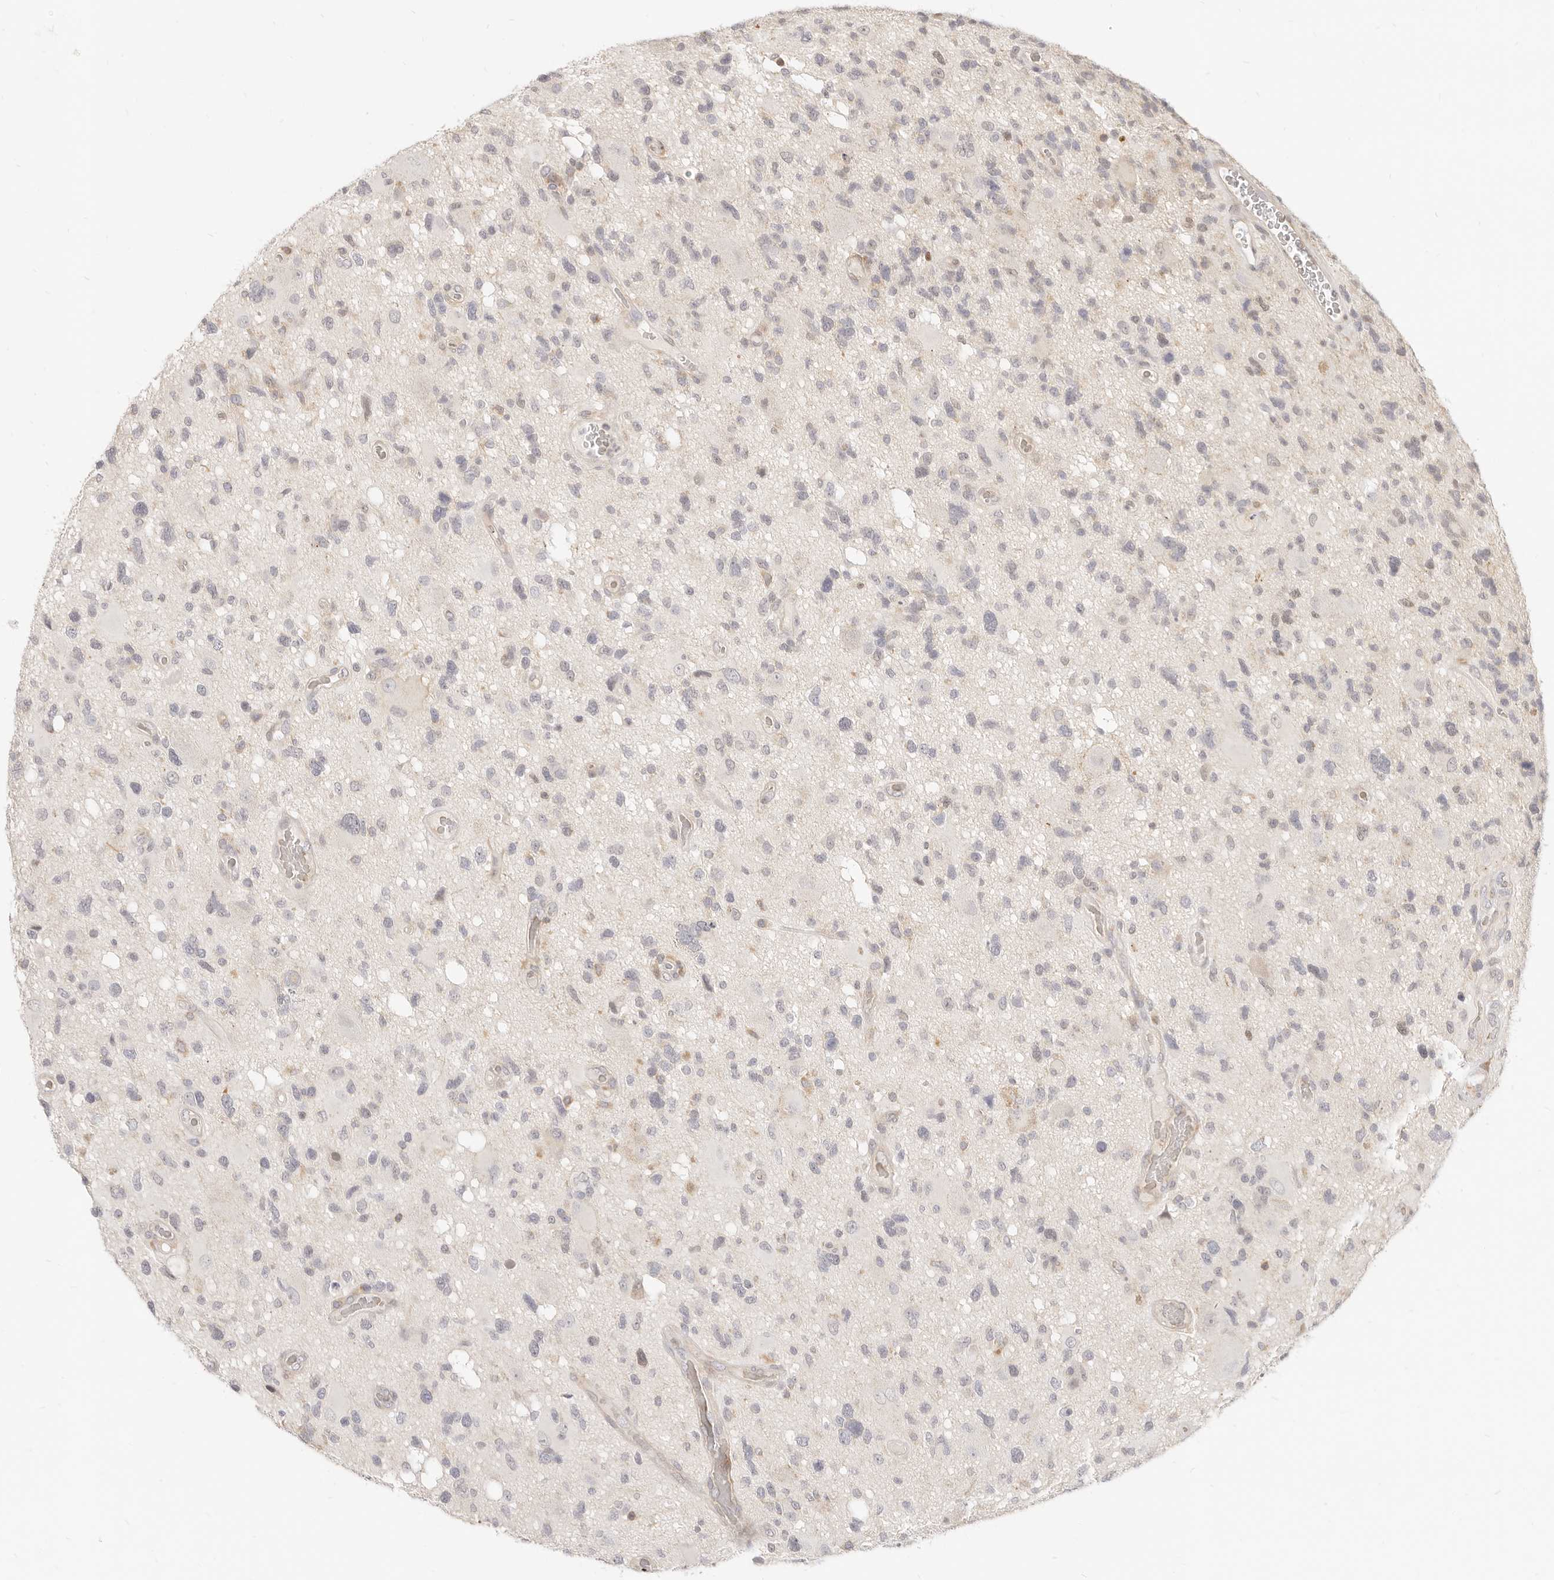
{"staining": {"intensity": "negative", "quantity": "none", "location": "none"}, "tissue": "glioma", "cell_type": "Tumor cells", "image_type": "cancer", "snomed": [{"axis": "morphology", "description": "Glioma, malignant, High grade"}, {"axis": "topography", "description": "Brain"}], "caption": "Malignant glioma (high-grade) stained for a protein using immunohistochemistry (IHC) exhibits no staining tumor cells.", "gene": "LTB4R2", "patient": {"sex": "male", "age": 33}}